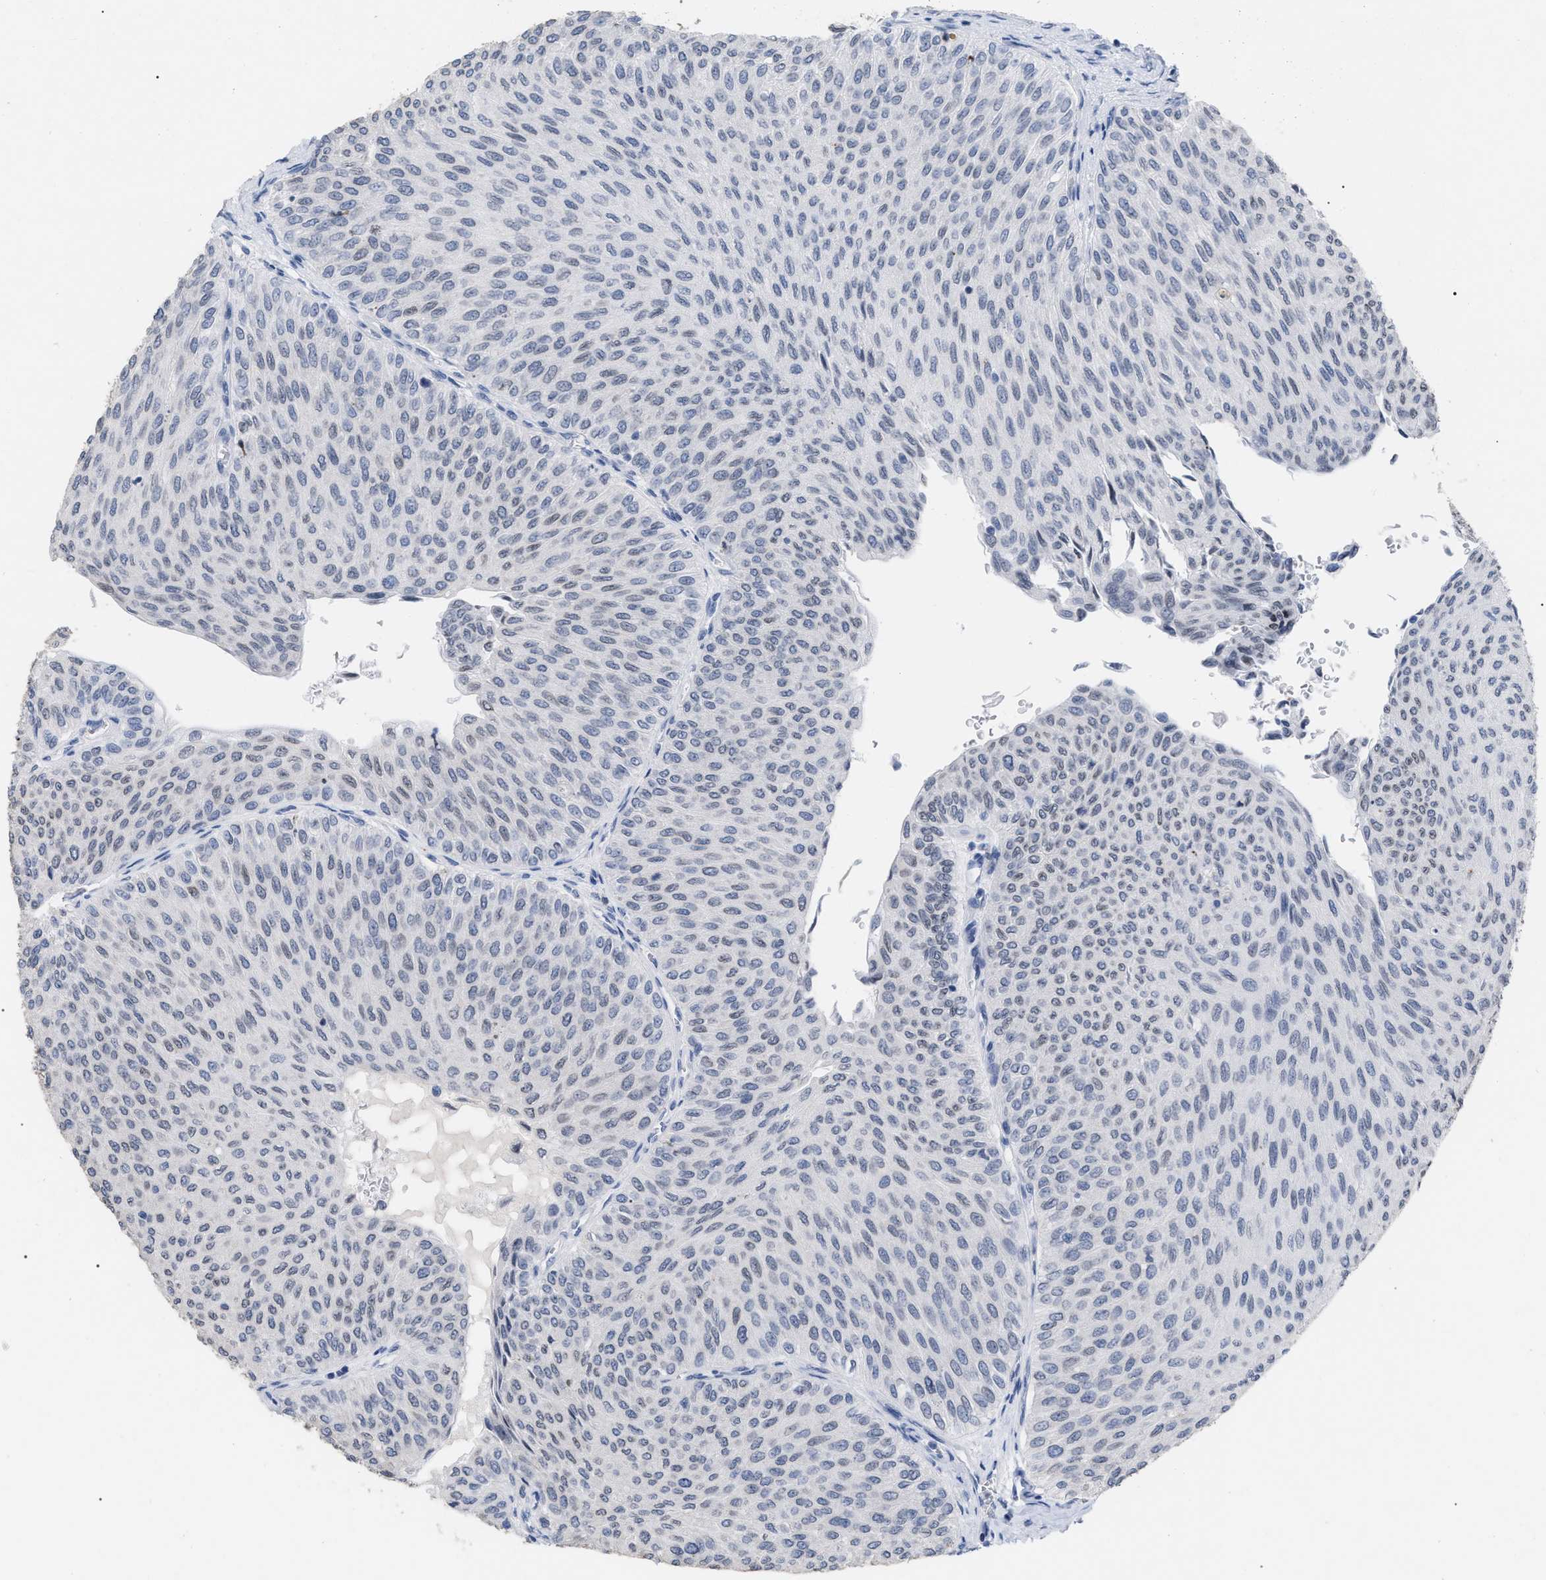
{"staining": {"intensity": "weak", "quantity": "<25%", "location": "cytoplasmic/membranous,nuclear"}, "tissue": "urothelial cancer", "cell_type": "Tumor cells", "image_type": "cancer", "snomed": [{"axis": "morphology", "description": "Urothelial carcinoma, Low grade"}, {"axis": "topography", "description": "Urinary bladder"}], "caption": "The histopathology image displays no significant expression in tumor cells of low-grade urothelial carcinoma.", "gene": "TPR", "patient": {"sex": "male", "age": 78}}